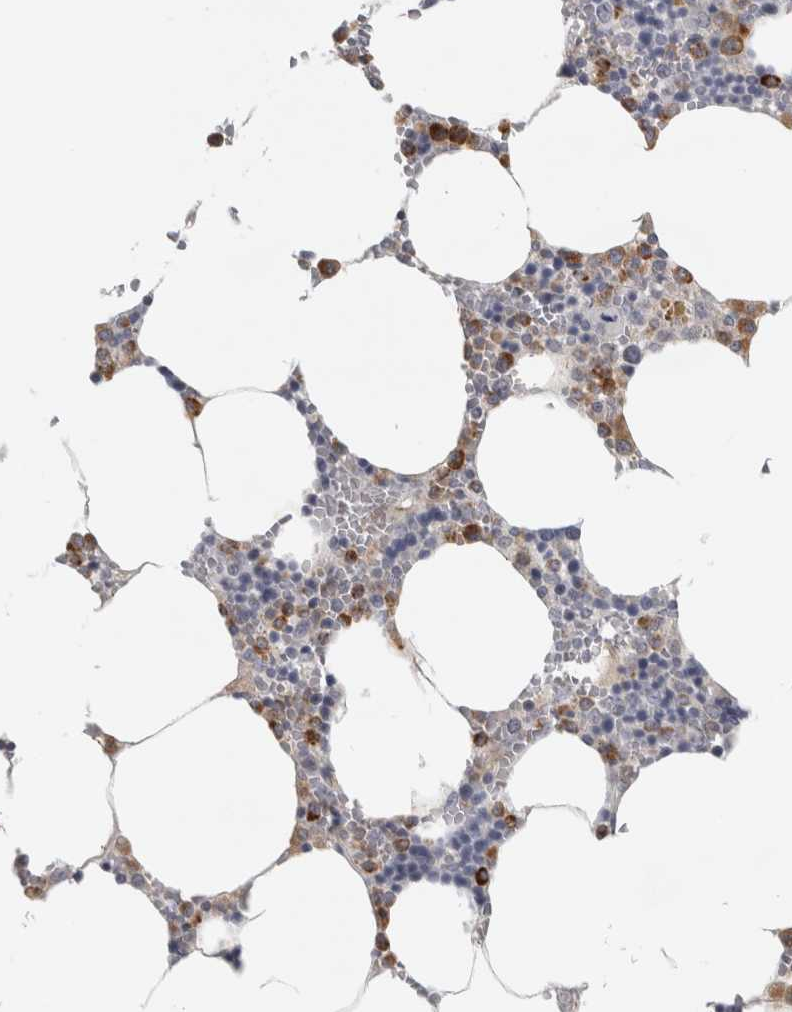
{"staining": {"intensity": "moderate", "quantity": "<25%", "location": "cytoplasmic/membranous"}, "tissue": "bone marrow", "cell_type": "Hematopoietic cells", "image_type": "normal", "snomed": [{"axis": "morphology", "description": "Normal tissue, NOS"}, {"axis": "topography", "description": "Bone marrow"}], "caption": "DAB immunohistochemical staining of benign human bone marrow demonstrates moderate cytoplasmic/membranous protein expression in about <25% of hematopoietic cells.", "gene": "PTPRN2", "patient": {"sex": "male", "age": 70}}